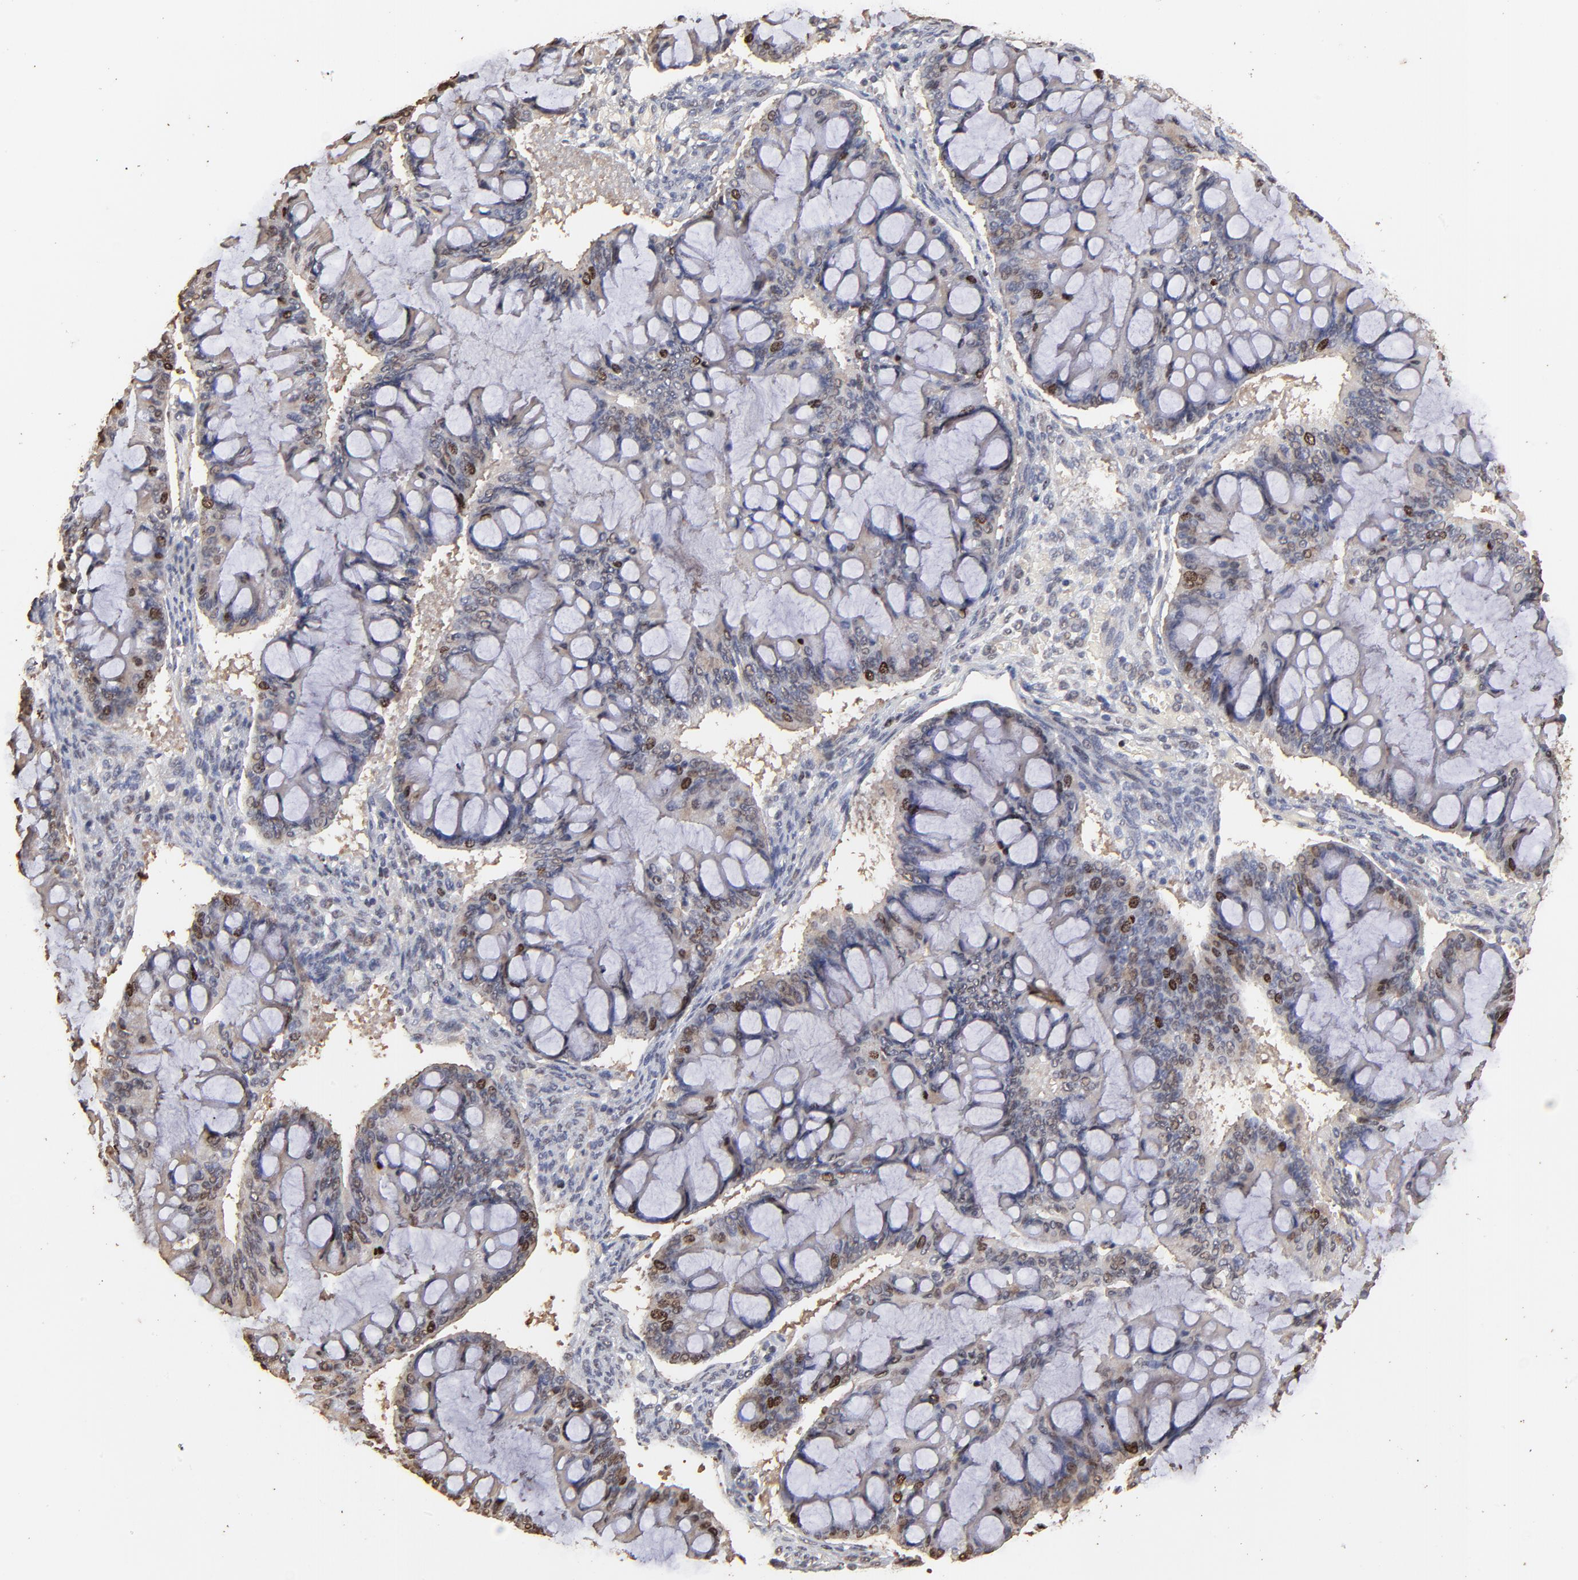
{"staining": {"intensity": "moderate", "quantity": "<25%", "location": "nuclear"}, "tissue": "ovarian cancer", "cell_type": "Tumor cells", "image_type": "cancer", "snomed": [{"axis": "morphology", "description": "Cystadenocarcinoma, mucinous, NOS"}, {"axis": "topography", "description": "Ovary"}], "caption": "Mucinous cystadenocarcinoma (ovarian) stained with a brown dye reveals moderate nuclear positive positivity in about <25% of tumor cells.", "gene": "BIRC5", "patient": {"sex": "female", "age": 73}}